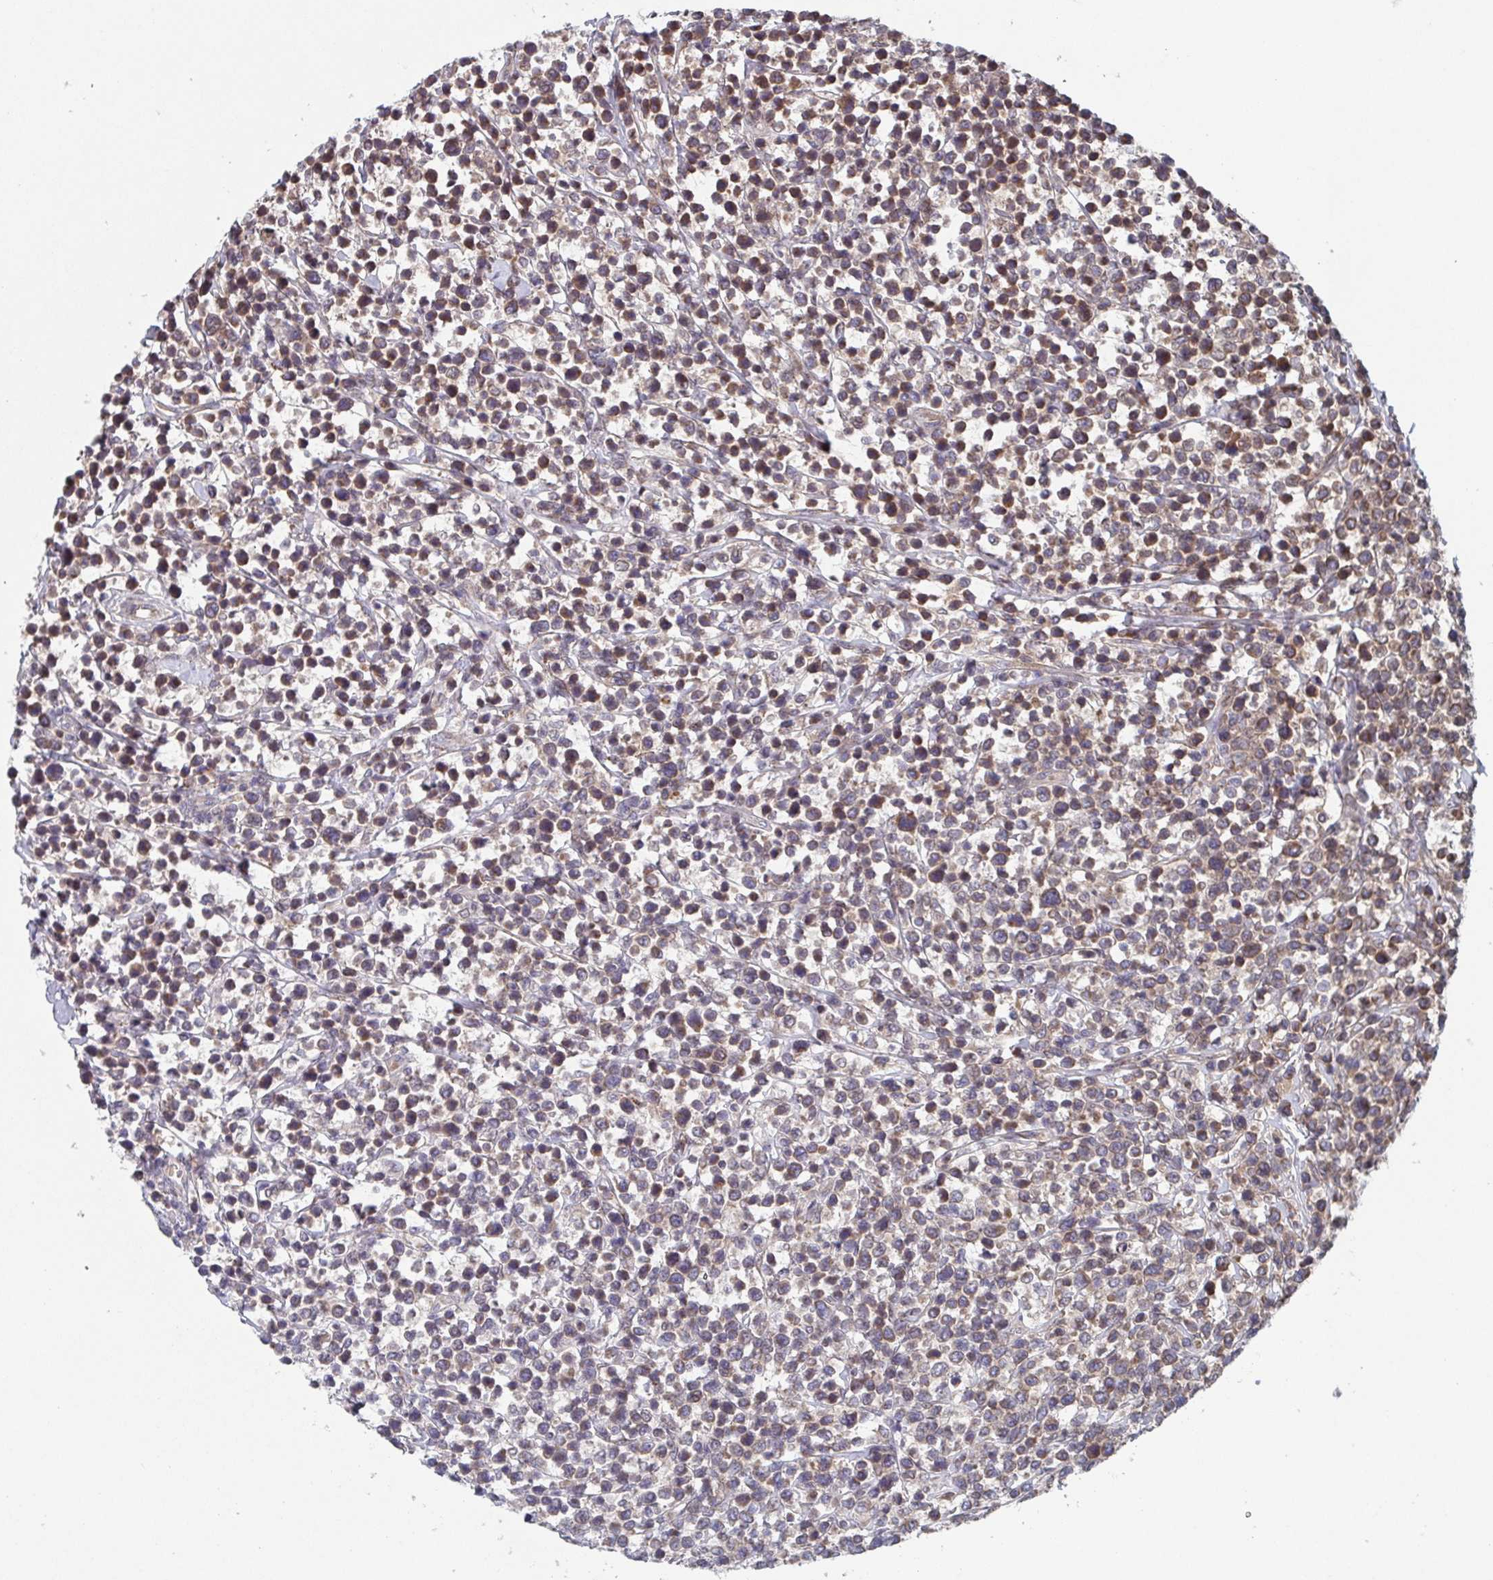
{"staining": {"intensity": "moderate", "quantity": "25%-75%", "location": "cytoplasmic/membranous"}, "tissue": "lymphoma", "cell_type": "Tumor cells", "image_type": "cancer", "snomed": [{"axis": "morphology", "description": "Malignant lymphoma, non-Hodgkin's type, High grade"}, {"axis": "topography", "description": "Soft tissue"}], "caption": "Protein staining demonstrates moderate cytoplasmic/membranous positivity in about 25%-75% of tumor cells in malignant lymphoma, non-Hodgkin's type (high-grade).", "gene": "COPB1", "patient": {"sex": "female", "age": 56}}